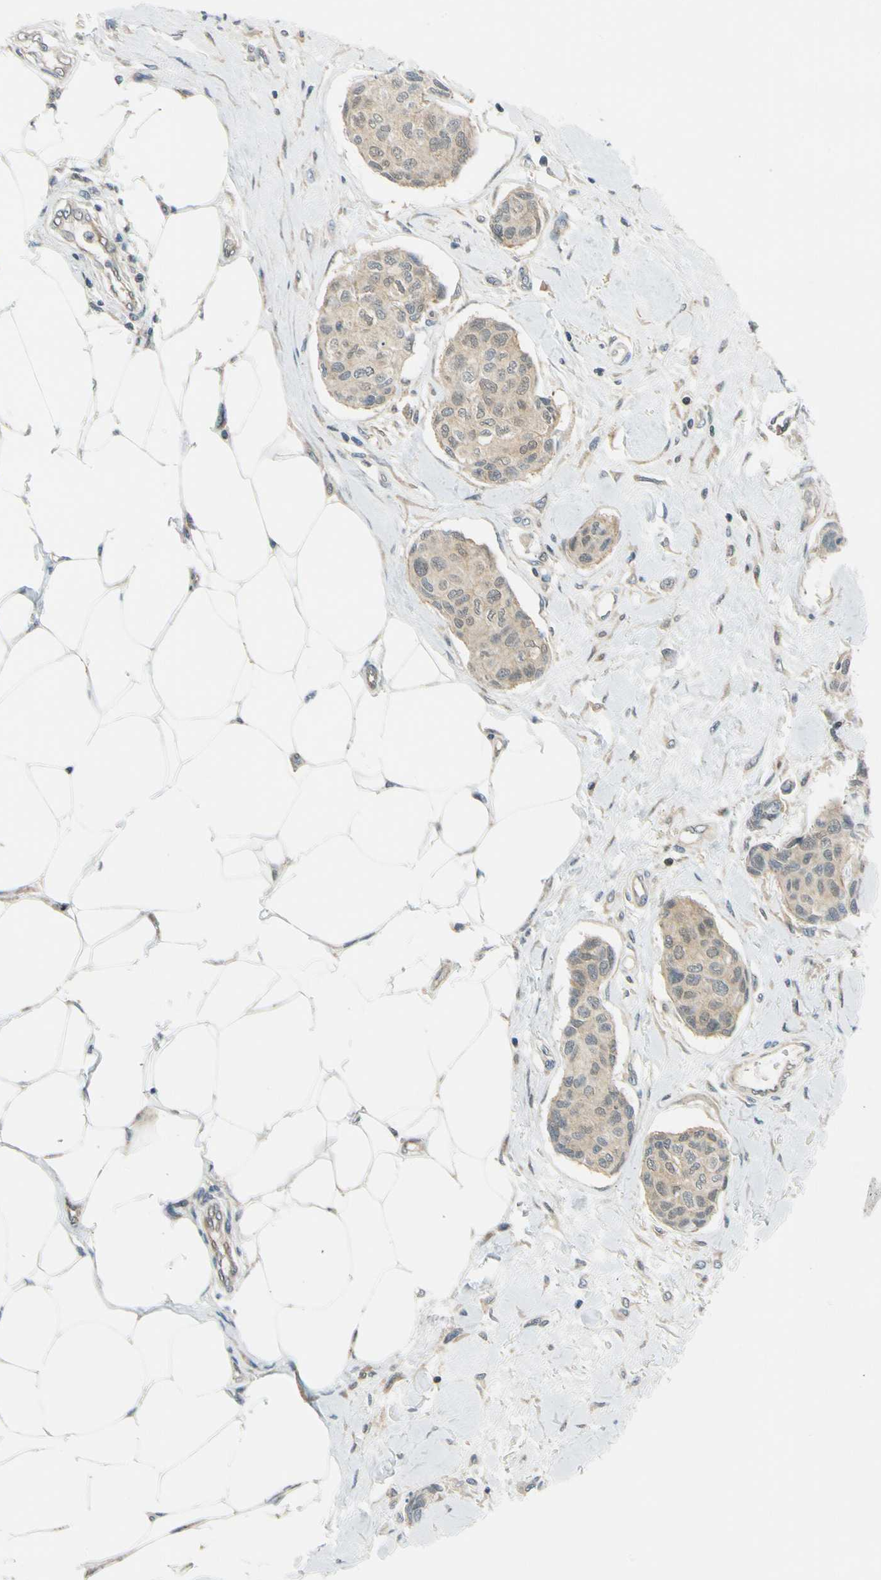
{"staining": {"intensity": "weak", "quantity": ">75%", "location": "cytoplasmic/membranous"}, "tissue": "breast cancer", "cell_type": "Tumor cells", "image_type": "cancer", "snomed": [{"axis": "morphology", "description": "Duct carcinoma"}, {"axis": "topography", "description": "Breast"}], "caption": "A brown stain labels weak cytoplasmic/membranous expression of a protein in human breast cancer (invasive ductal carcinoma) tumor cells. The protein of interest is shown in brown color, while the nuclei are stained blue.", "gene": "MAPK9", "patient": {"sex": "female", "age": 80}}